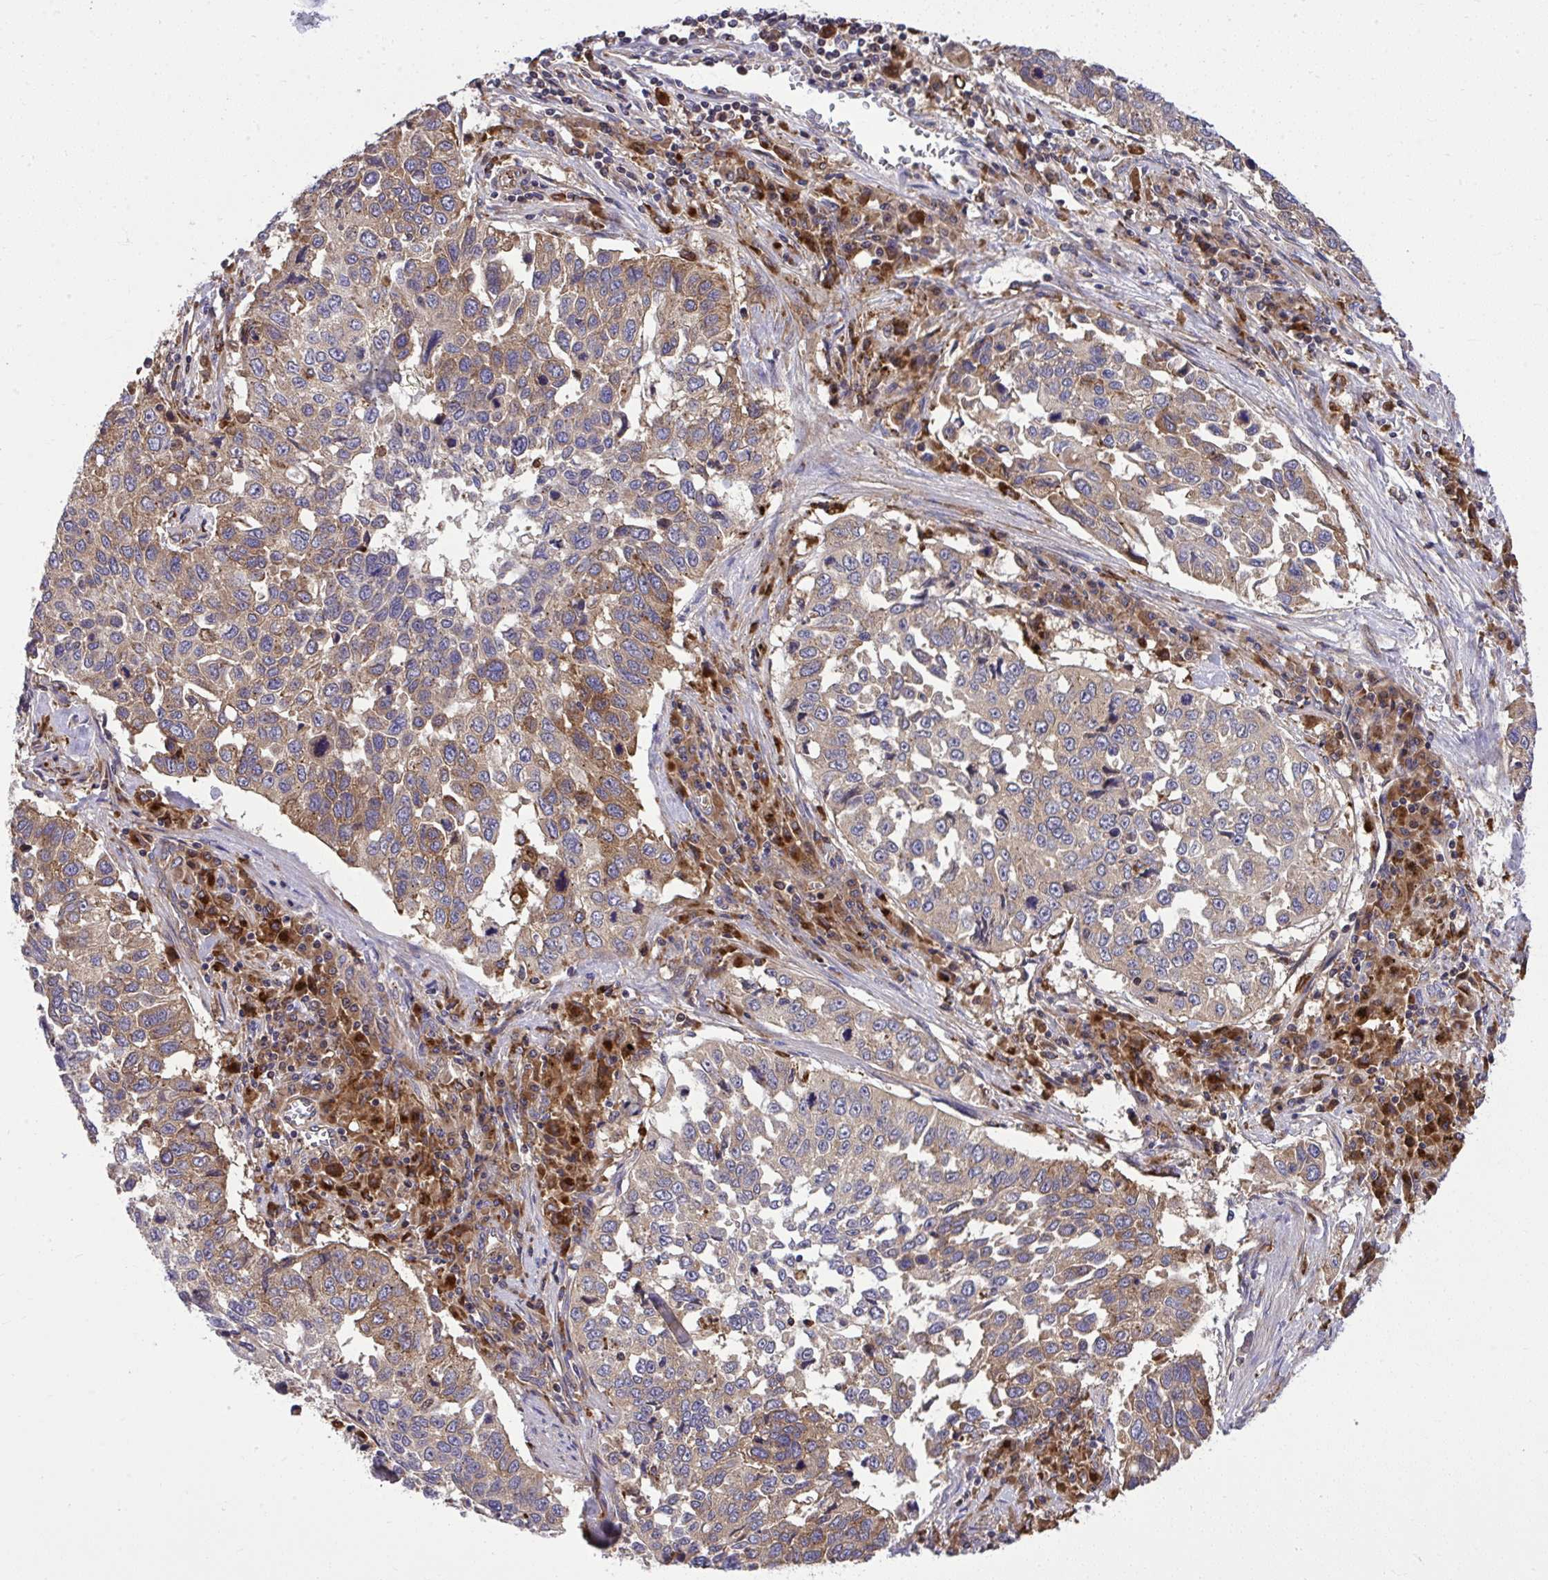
{"staining": {"intensity": "weak", "quantity": ">75%", "location": "cytoplasmic/membranous"}, "tissue": "lung cancer", "cell_type": "Tumor cells", "image_type": "cancer", "snomed": [{"axis": "morphology", "description": "Squamous cell carcinoma, NOS"}, {"axis": "topography", "description": "Lung"}], "caption": "Lung cancer stained with a brown dye reveals weak cytoplasmic/membranous positive expression in approximately >75% of tumor cells.", "gene": "PAIP2", "patient": {"sex": "male", "age": 62}}